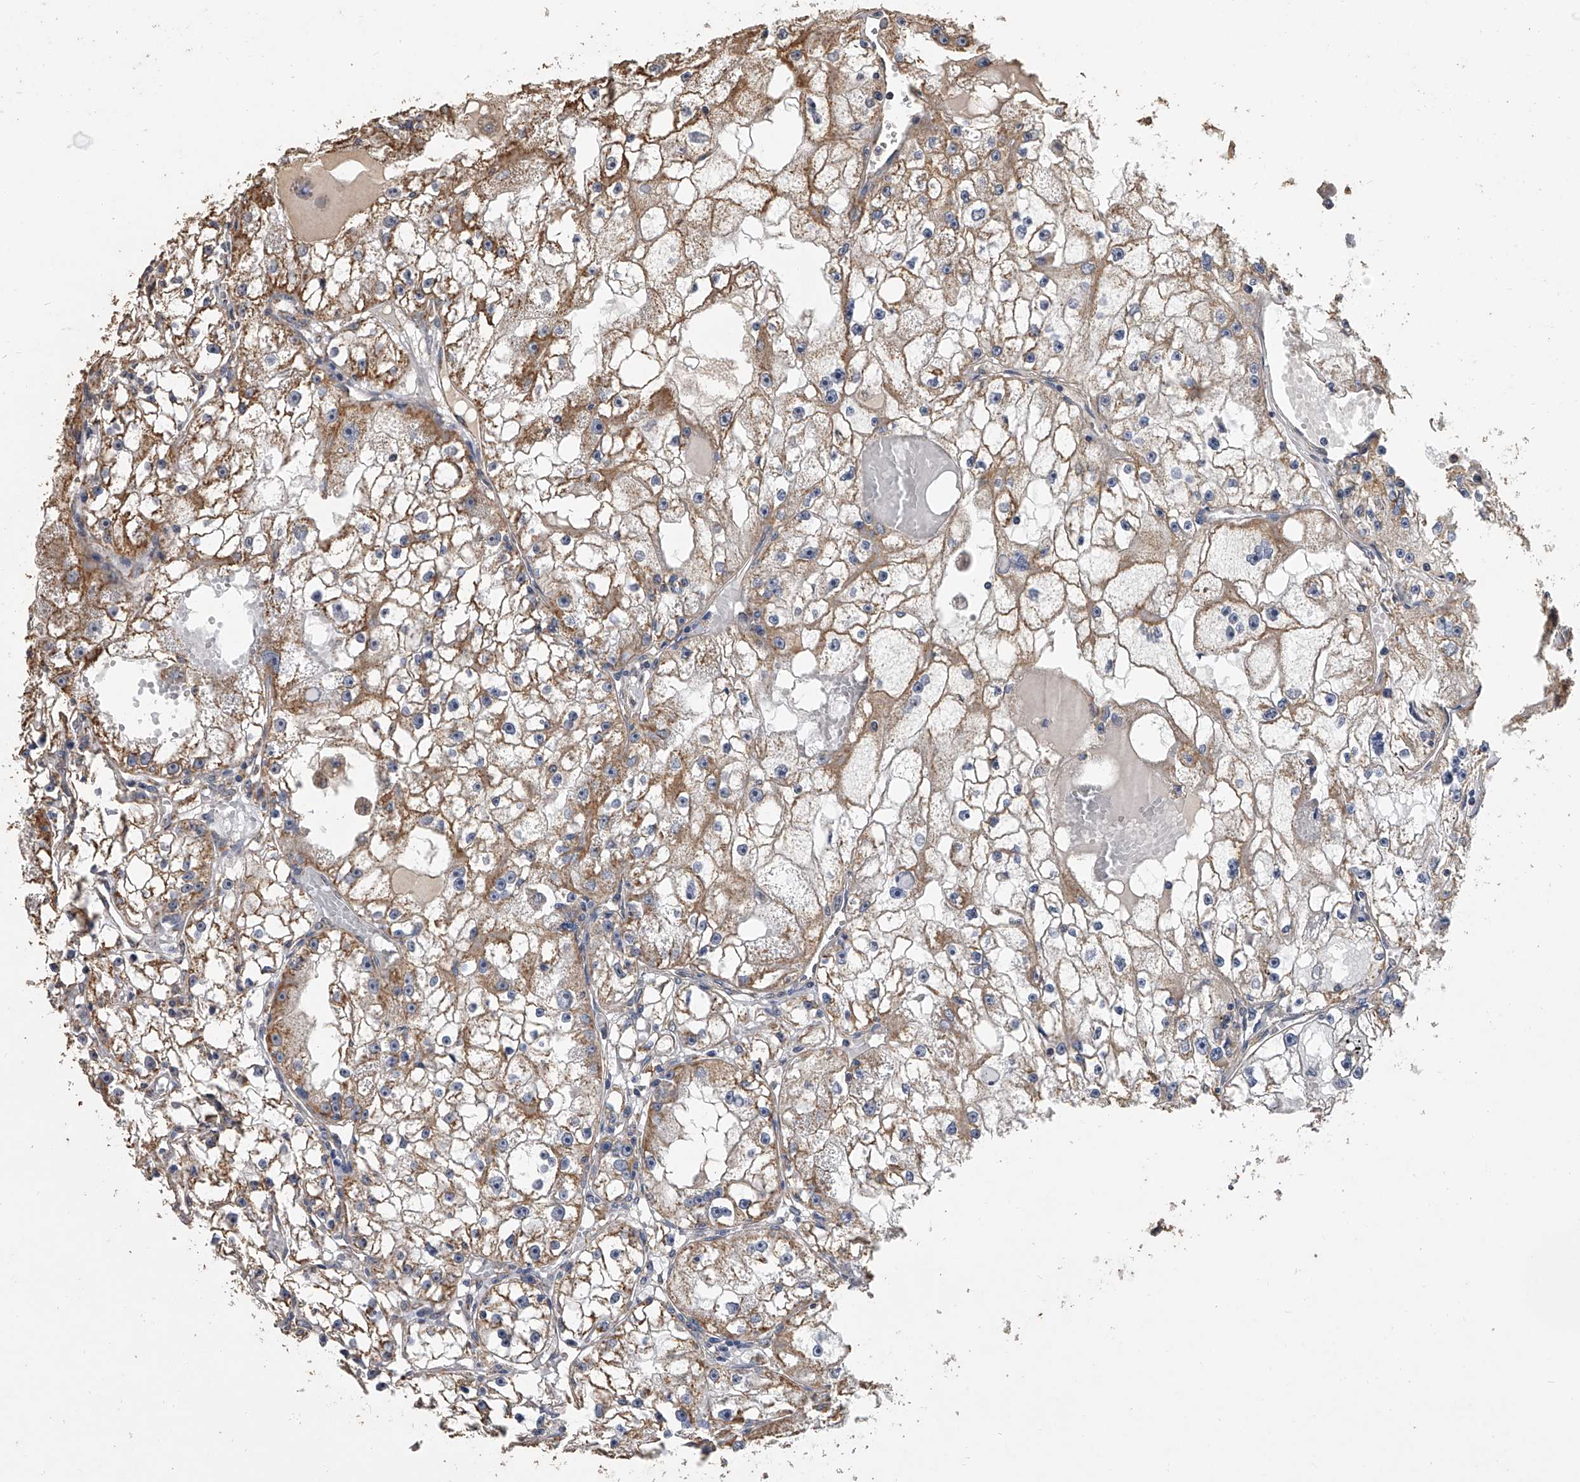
{"staining": {"intensity": "moderate", "quantity": ">75%", "location": "cytoplasmic/membranous"}, "tissue": "renal cancer", "cell_type": "Tumor cells", "image_type": "cancer", "snomed": [{"axis": "morphology", "description": "Adenocarcinoma, NOS"}, {"axis": "topography", "description": "Kidney"}], "caption": "Immunohistochemistry (IHC) of adenocarcinoma (renal) displays medium levels of moderate cytoplasmic/membranous staining in about >75% of tumor cells.", "gene": "MRPL28", "patient": {"sex": "male", "age": 56}}